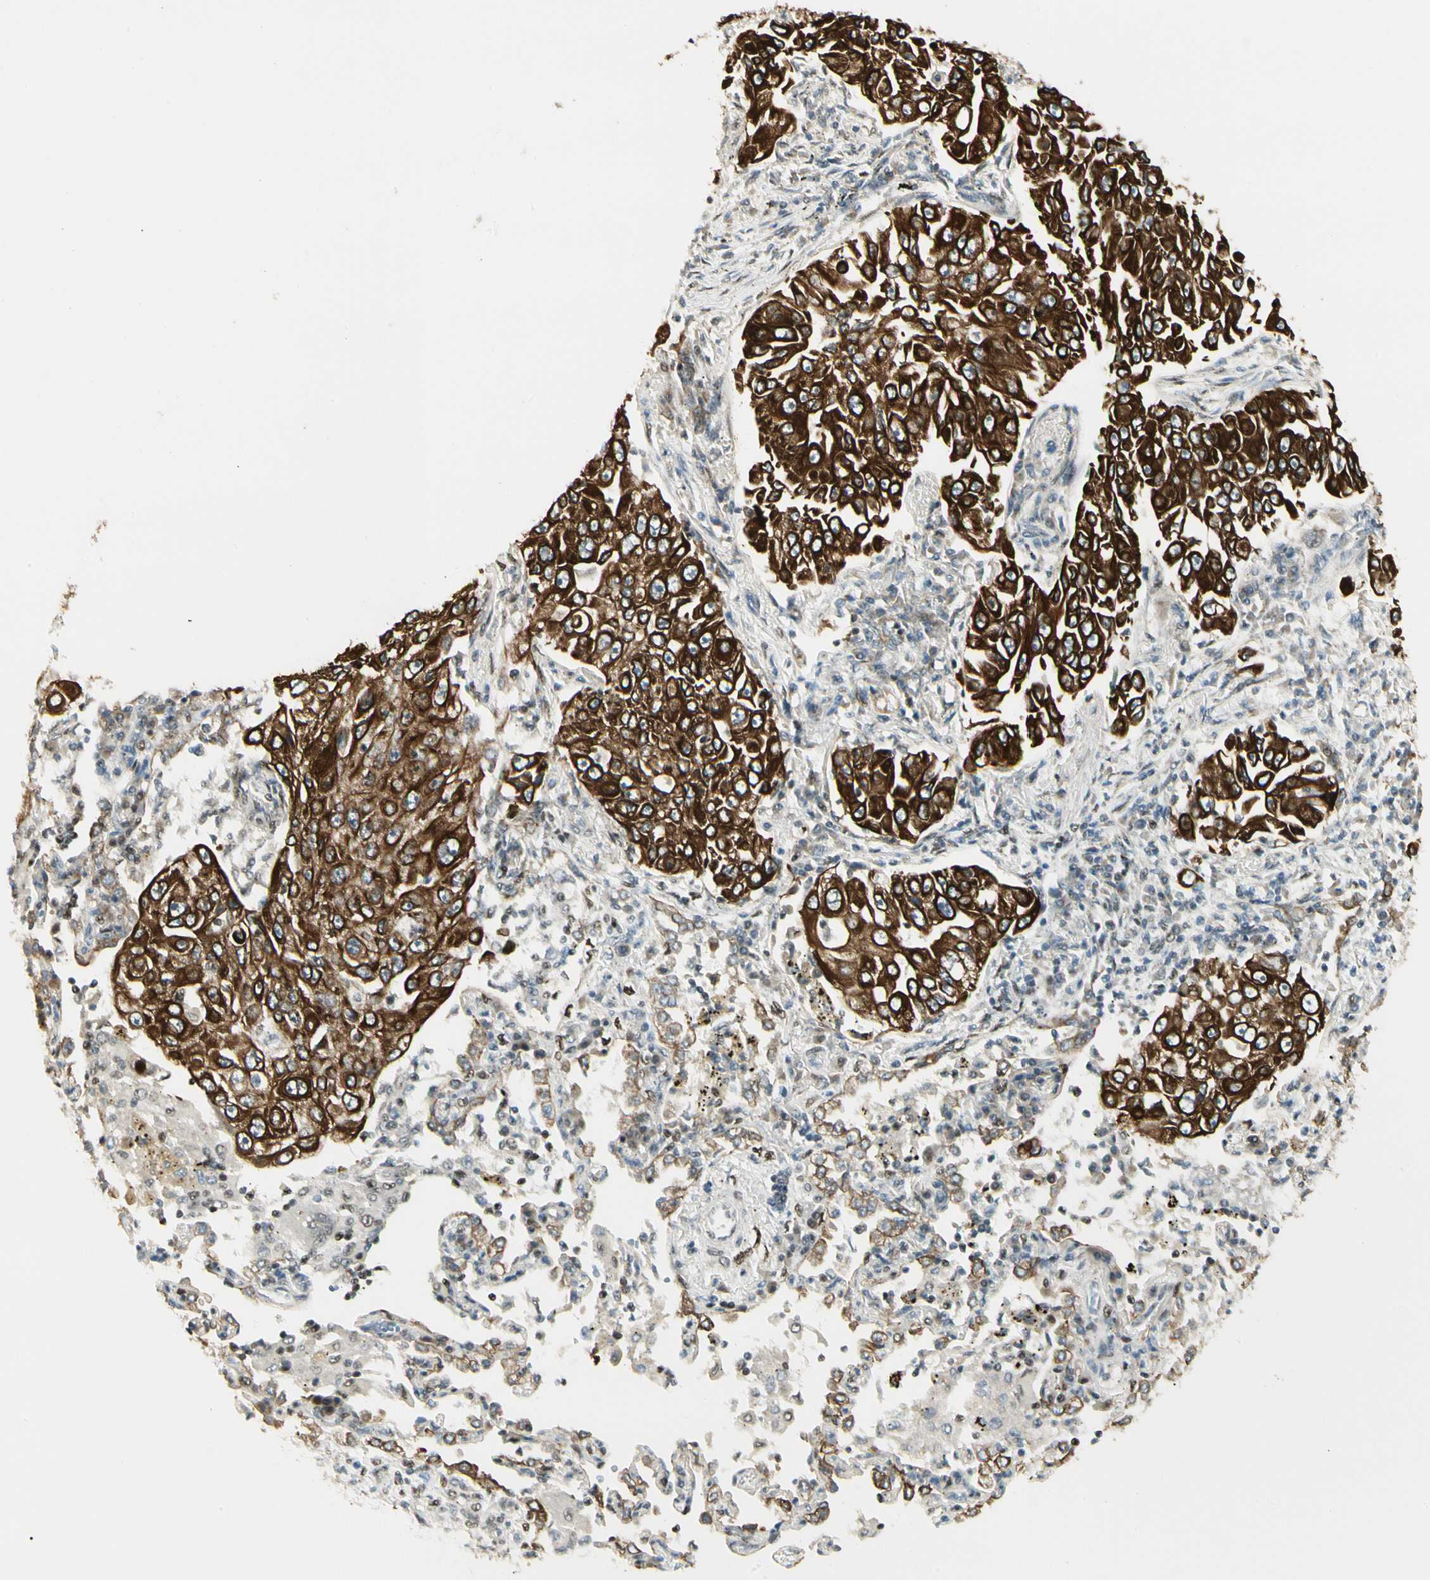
{"staining": {"intensity": "strong", "quantity": ">75%", "location": "cytoplasmic/membranous"}, "tissue": "lung cancer", "cell_type": "Tumor cells", "image_type": "cancer", "snomed": [{"axis": "morphology", "description": "Adenocarcinoma, NOS"}, {"axis": "topography", "description": "Lung"}], "caption": "Immunohistochemical staining of adenocarcinoma (lung) exhibits high levels of strong cytoplasmic/membranous protein positivity in about >75% of tumor cells. Immunohistochemistry (ihc) stains the protein in brown and the nuclei are stained blue.", "gene": "ATXN1", "patient": {"sex": "male", "age": 84}}